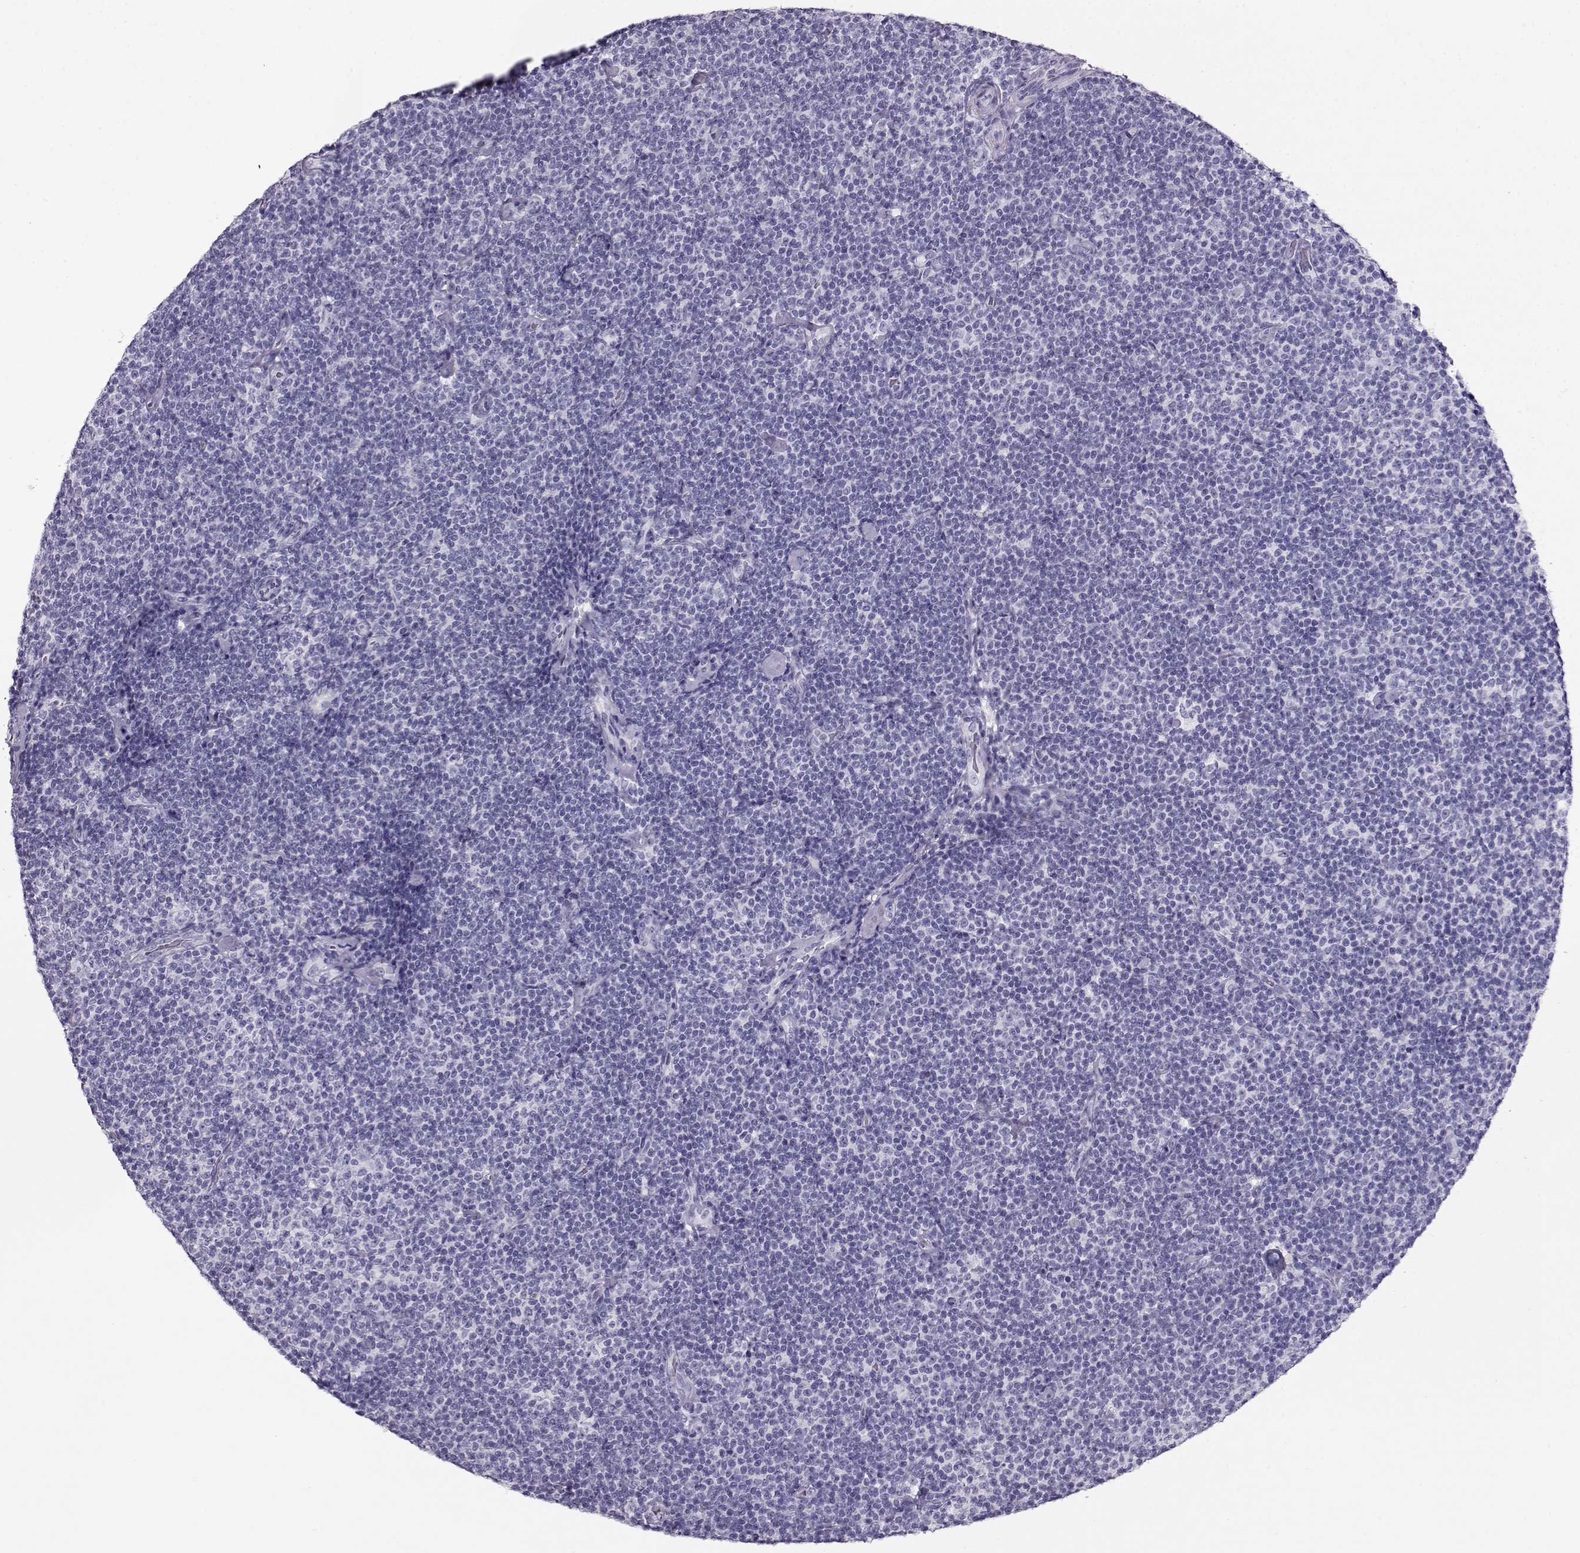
{"staining": {"intensity": "negative", "quantity": "none", "location": "none"}, "tissue": "lymphoma", "cell_type": "Tumor cells", "image_type": "cancer", "snomed": [{"axis": "morphology", "description": "Malignant lymphoma, non-Hodgkin's type, Low grade"}, {"axis": "topography", "description": "Lymph node"}], "caption": "Tumor cells are negative for protein expression in human low-grade malignant lymphoma, non-Hodgkin's type.", "gene": "ACTN2", "patient": {"sex": "male", "age": 81}}